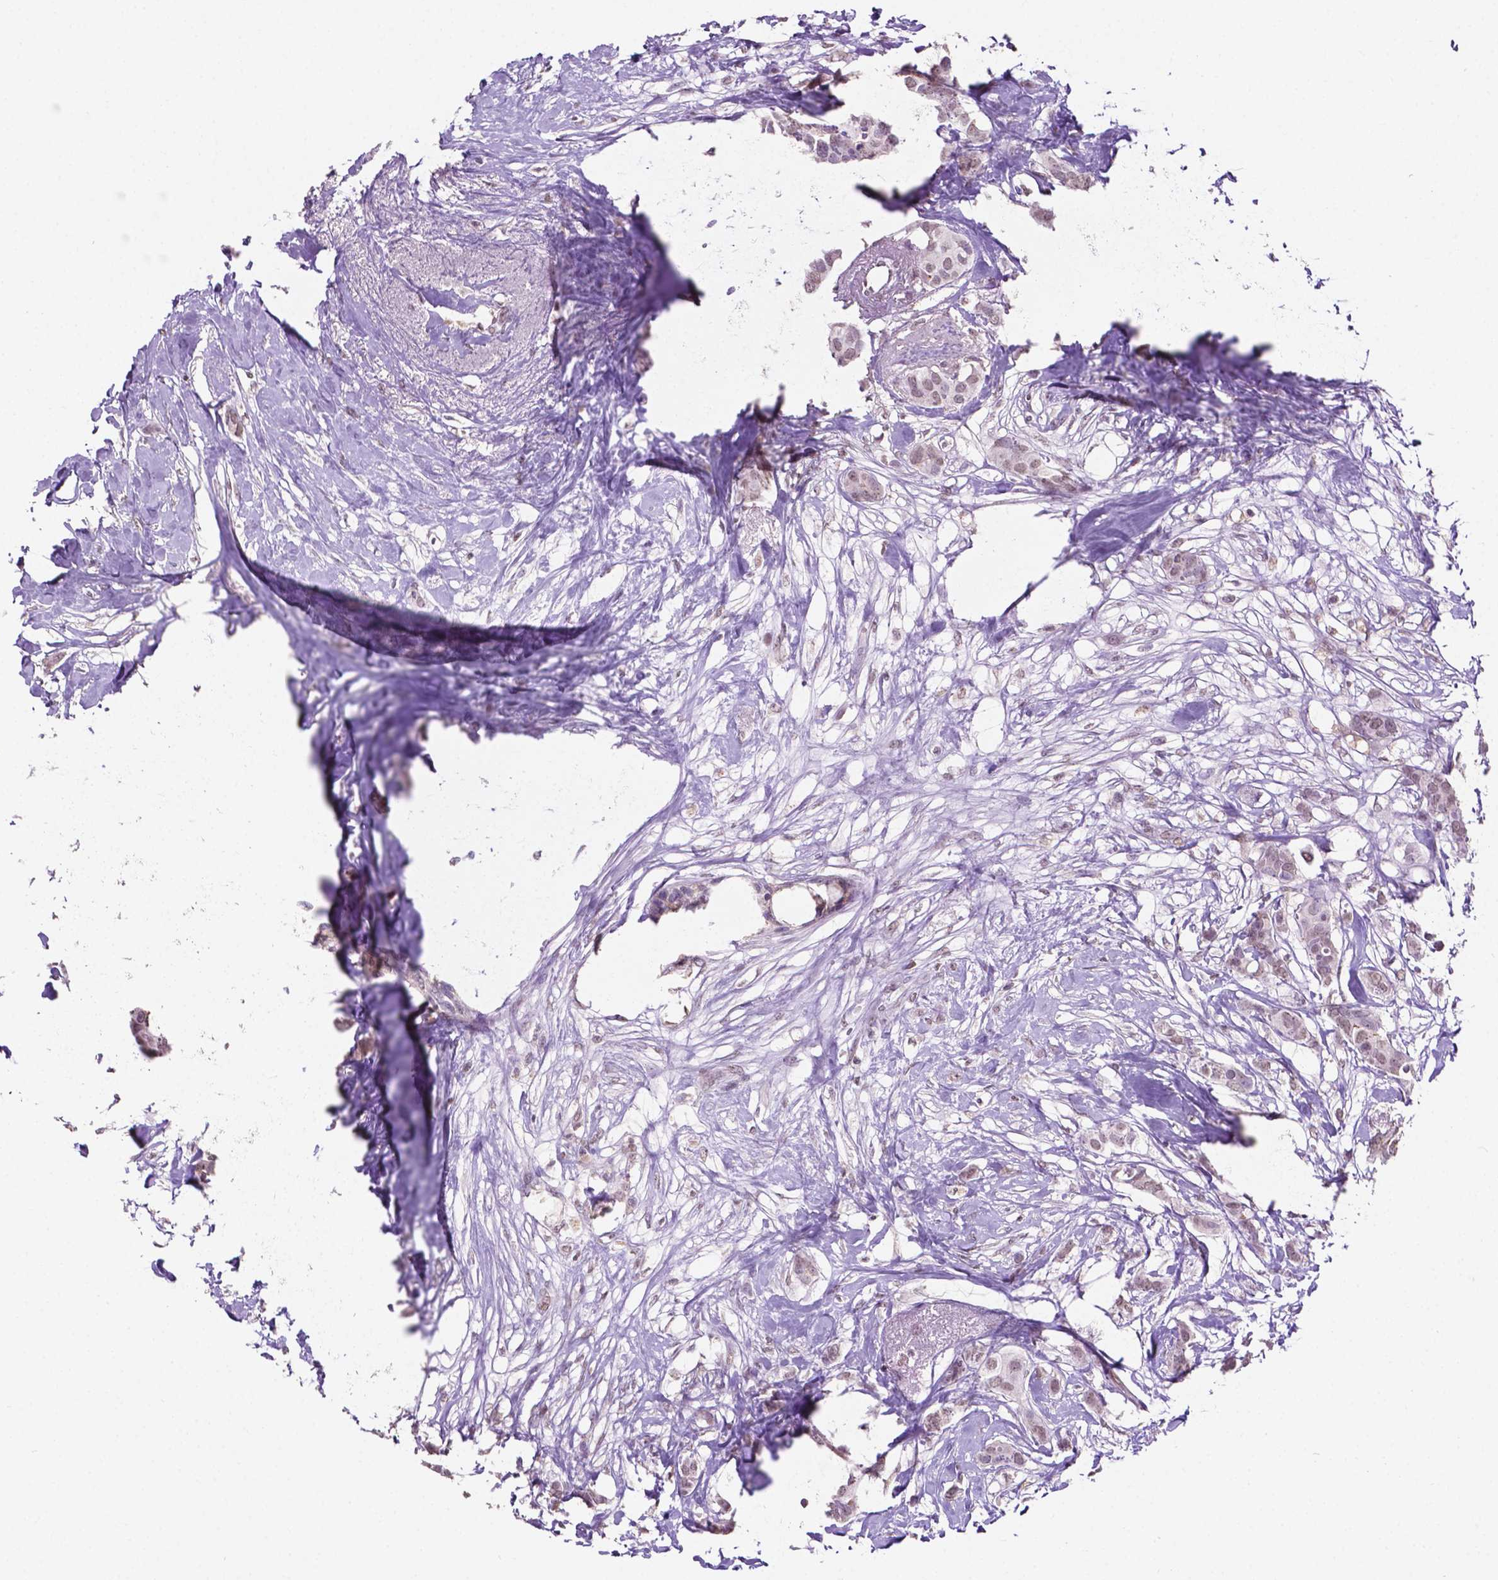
{"staining": {"intensity": "weak", "quantity": ">75%", "location": "nuclear"}, "tissue": "breast cancer", "cell_type": "Tumor cells", "image_type": "cancer", "snomed": [{"axis": "morphology", "description": "Duct carcinoma"}, {"axis": "topography", "description": "Breast"}], "caption": "Tumor cells reveal low levels of weak nuclear staining in approximately >75% of cells in human breast intraductal carcinoma. The protein is shown in brown color, while the nuclei are stained blue.", "gene": "PTPN6", "patient": {"sex": "female", "age": 62}}